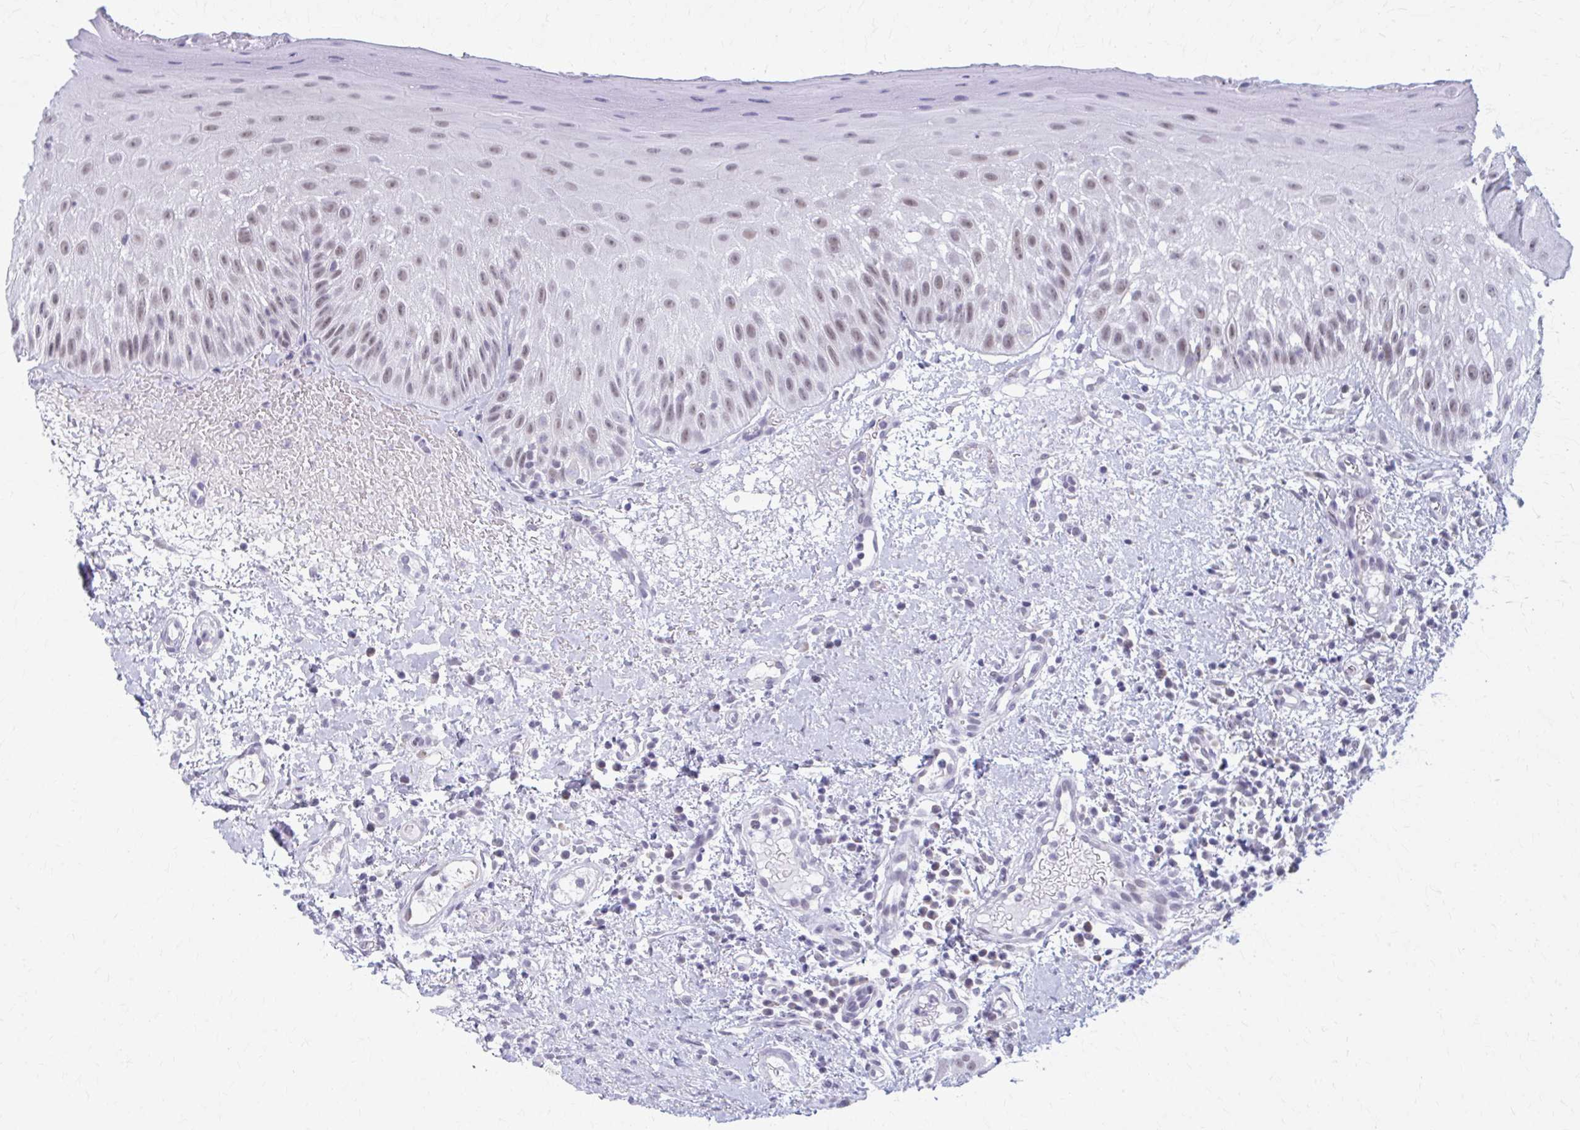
{"staining": {"intensity": "moderate", "quantity": "25%-75%", "location": "nuclear"}, "tissue": "oral mucosa", "cell_type": "Squamous epithelial cells", "image_type": "normal", "snomed": [{"axis": "morphology", "description": "Normal tissue, NOS"}, {"axis": "topography", "description": "Oral tissue"}, {"axis": "topography", "description": "Tounge, NOS"}], "caption": "High-magnification brightfield microscopy of unremarkable oral mucosa stained with DAB (3,3'-diaminobenzidine) (brown) and counterstained with hematoxylin (blue). squamous epithelial cells exhibit moderate nuclear staining is appreciated in approximately25%-75% of cells.", "gene": "CCDC105", "patient": {"sex": "male", "age": 83}}